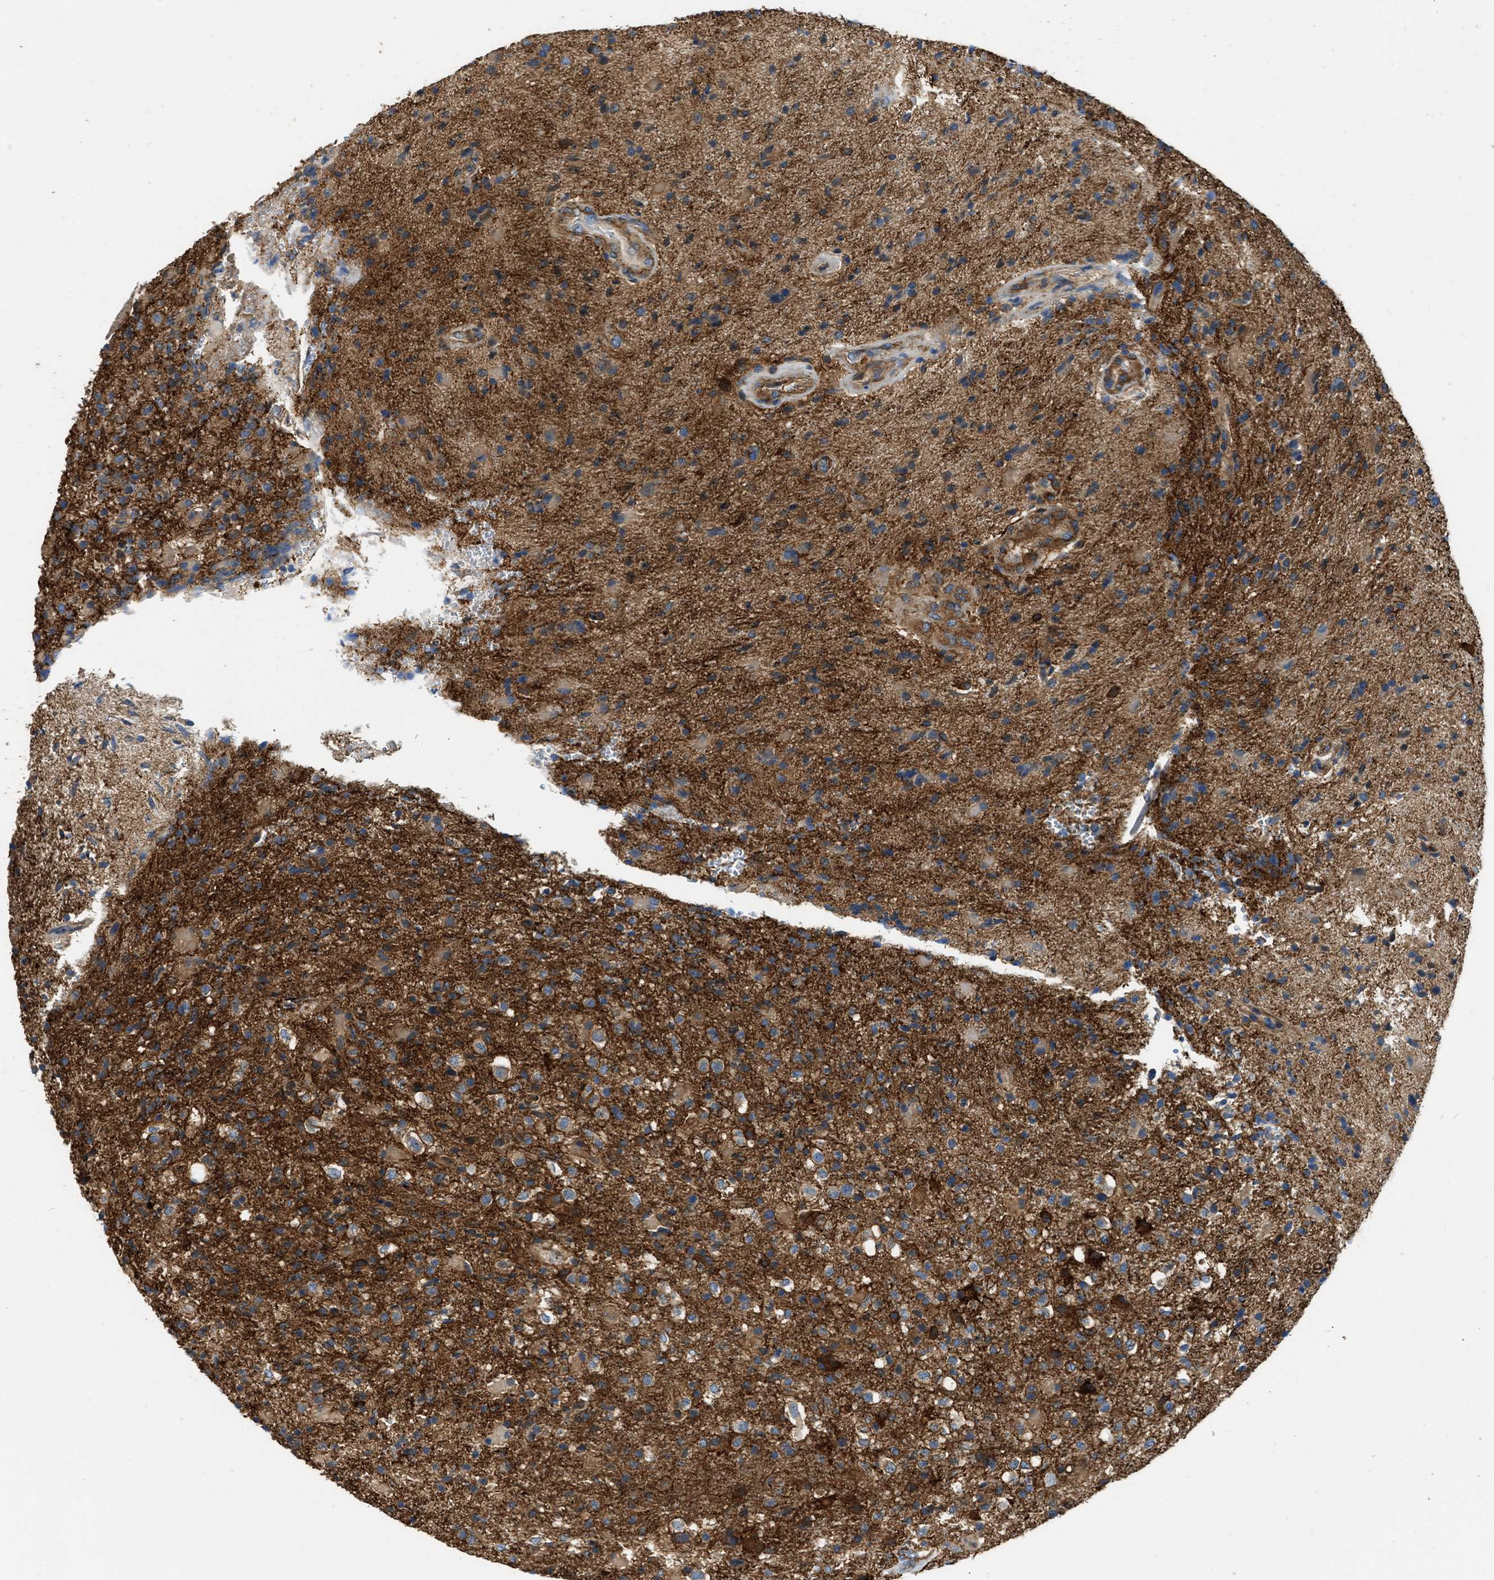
{"staining": {"intensity": "strong", "quantity": ">75%", "location": "cytoplasmic/membranous"}, "tissue": "glioma", "cell_type": "Tumor cells", "image_type": "cancer", "snomed": [{"axis": "morphology", "description": "Glioma, malignant, High grade"}, {"axis": "topography", "description": "Brain"}], "caption": "Immunohistochemical staining of malignant high-grade glioma reveals high levels of strong cytoplasmic/membranous protein expression in about >75% of tumor cells.", "gene": "SEPTIN2", "patient": {"sex": "male", "age": 72}}